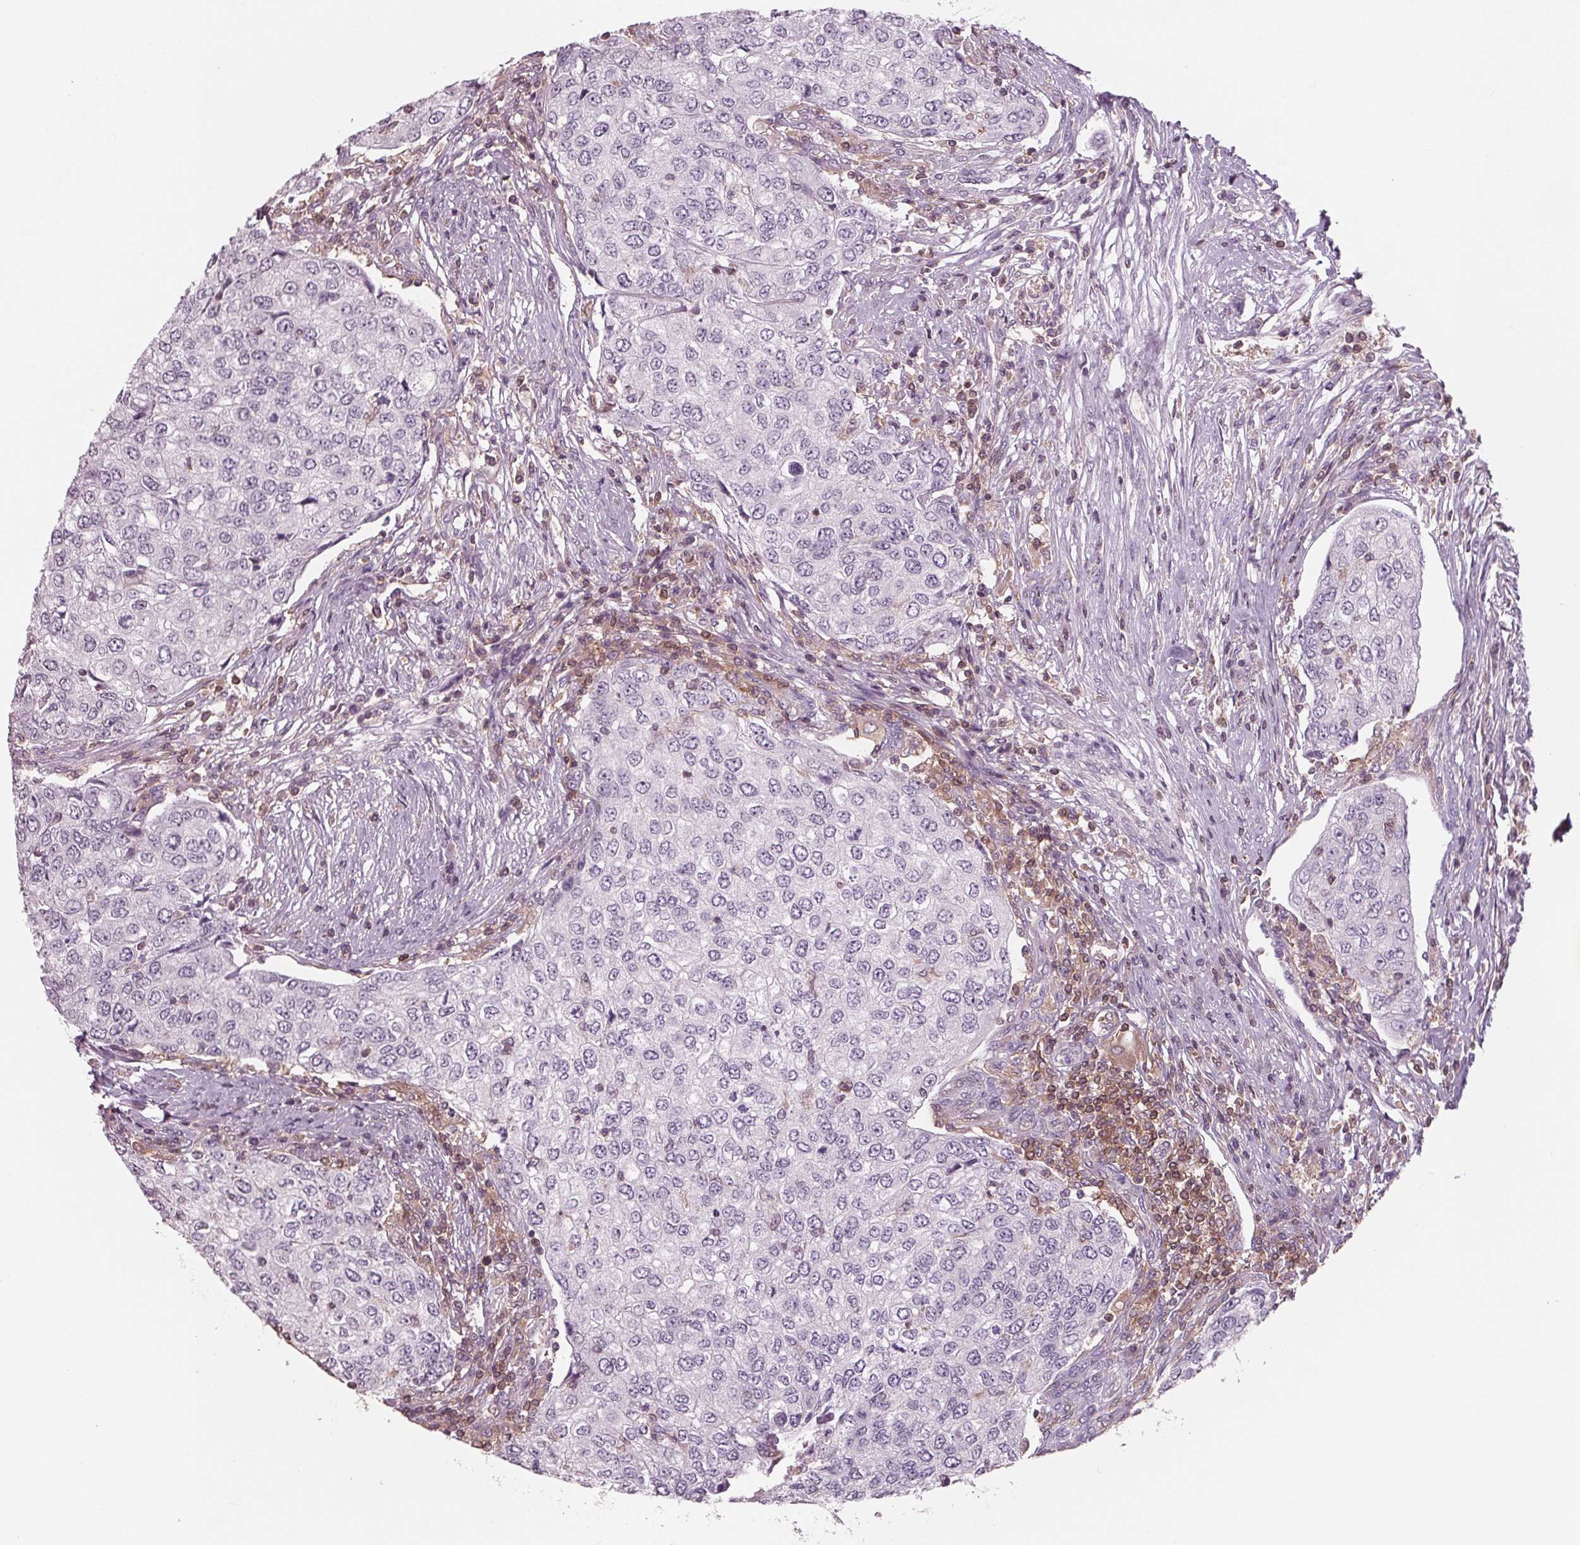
{"staining": {"intensity": "negative", "quantity": "none", "location": "none"}, "tissue": "urothelial cancer", "cell_type": "Tumor cells", "image_type": "cancer", "snomed": [{"axis": "morphology", "description": "Urothelial carcinoma, High grade"}, {"axis": "topography", "description": "Urinary bladder"}], "caption": "Urothelial cancer was stained to show a protein in brown. There is no significant staining in tumor cells.", "gene": "ARHGAP25", "patient": {"sex": "female", "age": 78}}